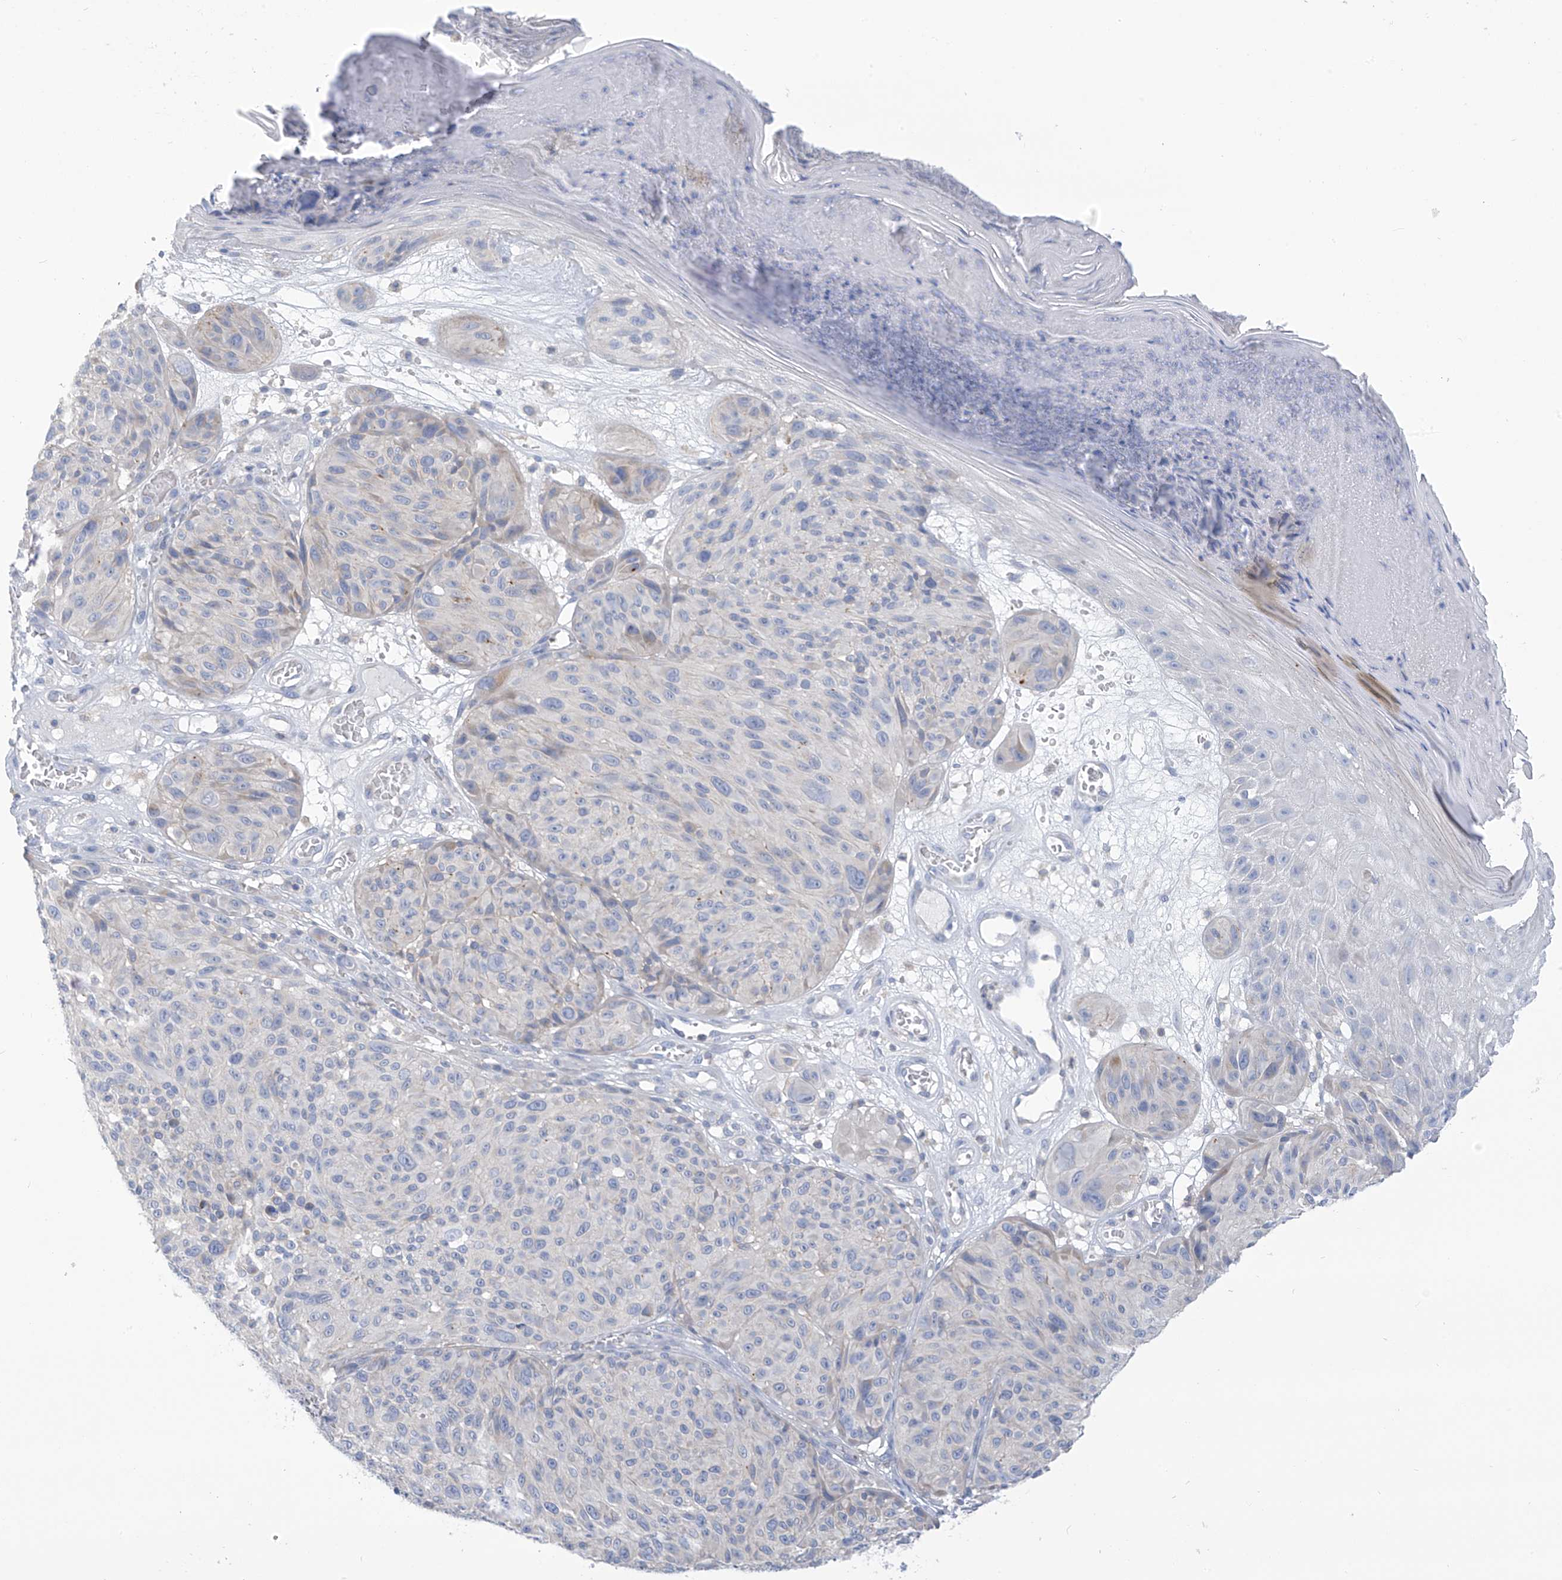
{"staining": {"intensity": "negative", "quantity": "none", "location": "none"}, "tissue": "melanoma", "cell_type": "Tumor cells", "image_type": "cancer", "snomed": [{"axis": "morphology", "description": "Malignant melanoma, NOS"}, {"axis": "topography", "description": "Skin"}], "caption": "This is a micrograph of immunohistochemistry (IHC) staining of melanoma, which shows no staining in tumor cells.", "gene": "SLC6A12", "patient": {"sex": "male", "age": 83}}